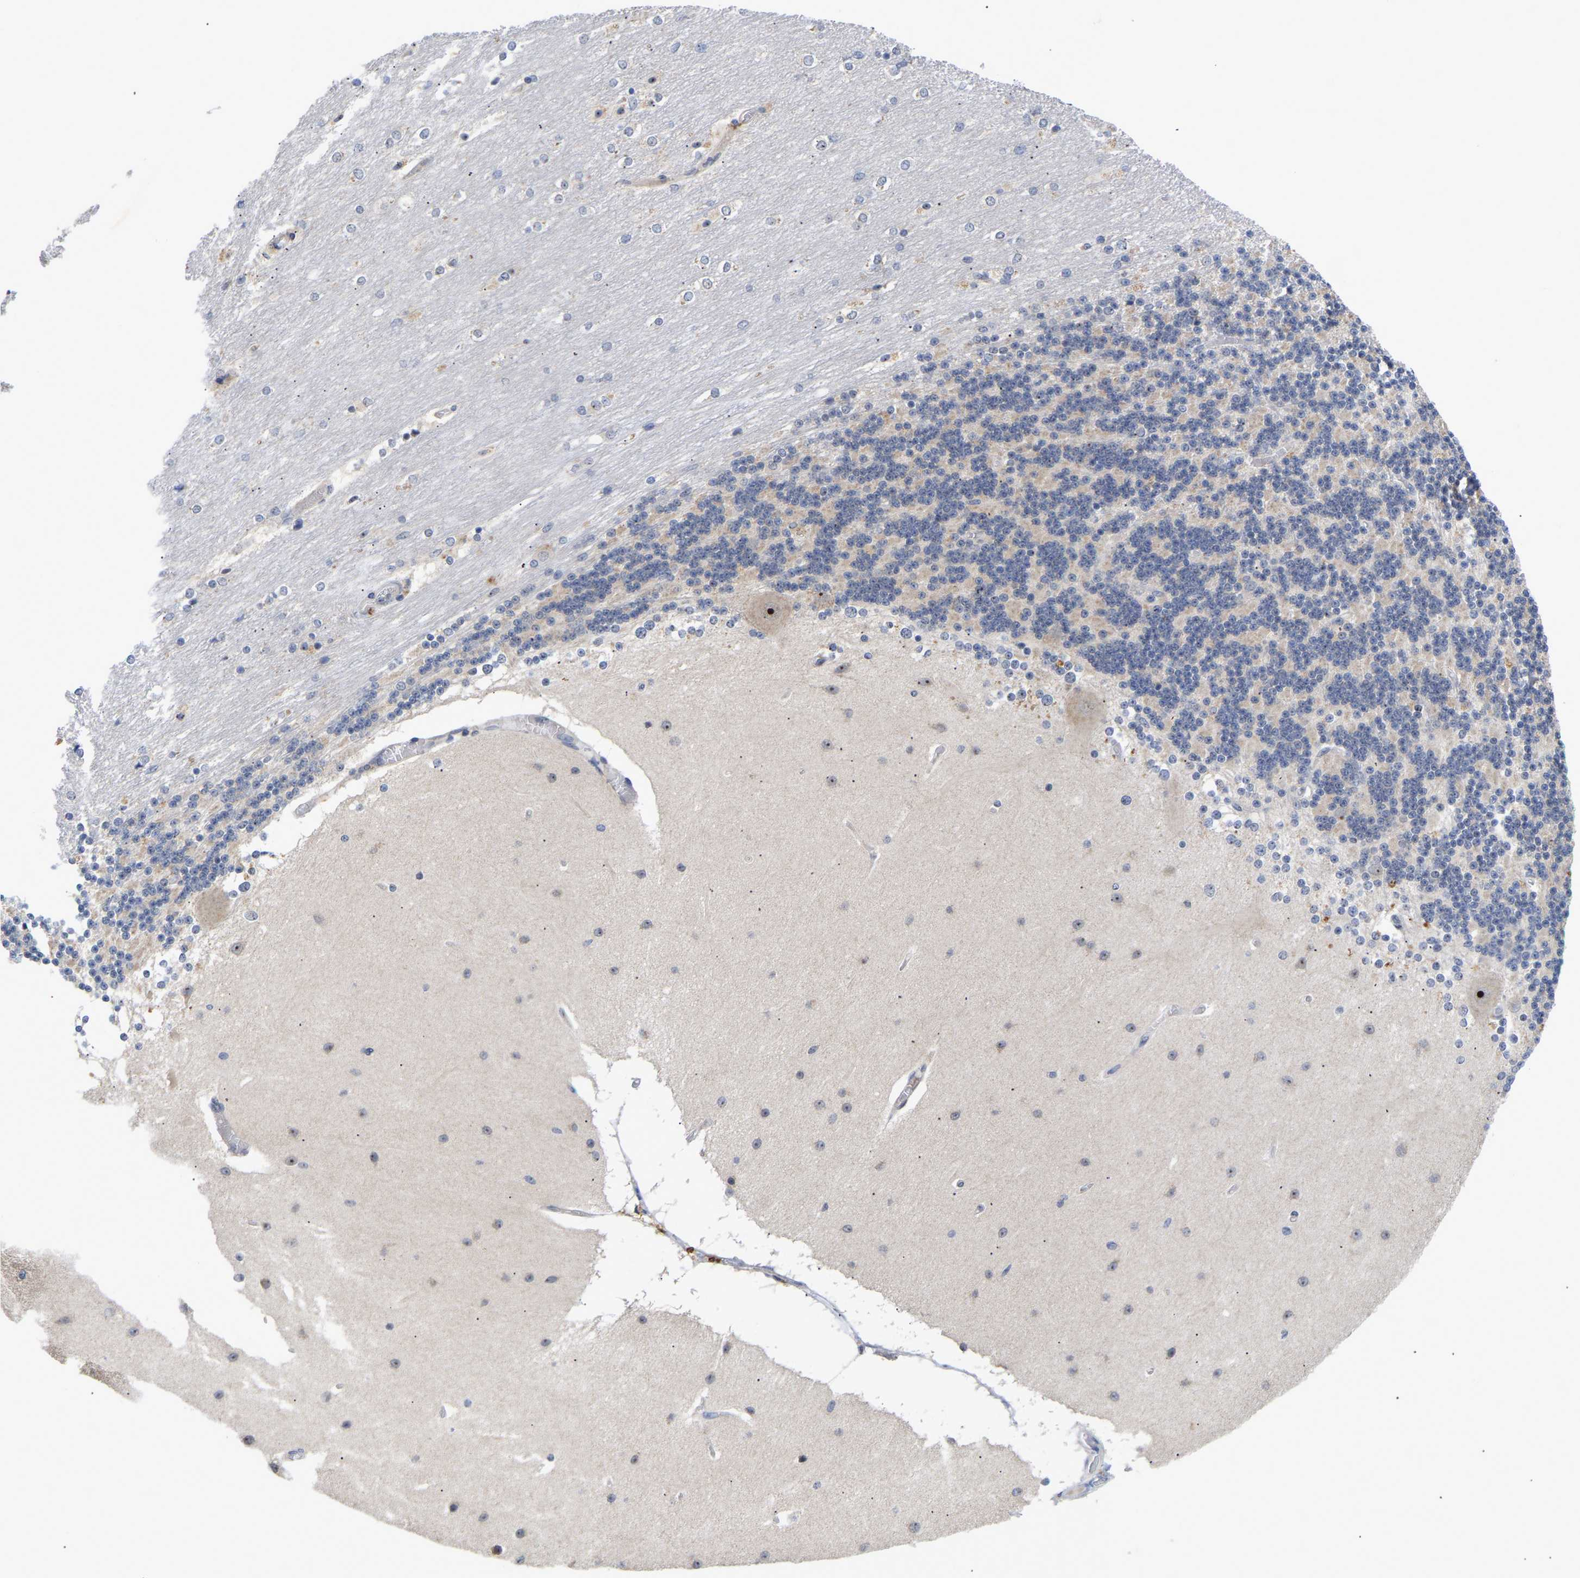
{"staining": {"intensity": "negative", "quantity": "none", "location": "none"}, "tissue": "cerebellum", "cell_type": "Cells in granular layer", "image_type": "normal", "snomed": [{"axis": "morphology", "description": "Normal tissue, NOS"}, {"axis": "topography", "description": "Cerebellum"}], "caption": "High magnification brightfield microscopy of unremarkable cerebellum stained with DAB (3,3'-diaminobenzidine) (brown) and counterstained with hematoxylin (blue): cells in granular layer show no significant expression. Nuclei are stained in blue.", "gene": "NLE1", "patient": {"sex": "female", "age": 54}}